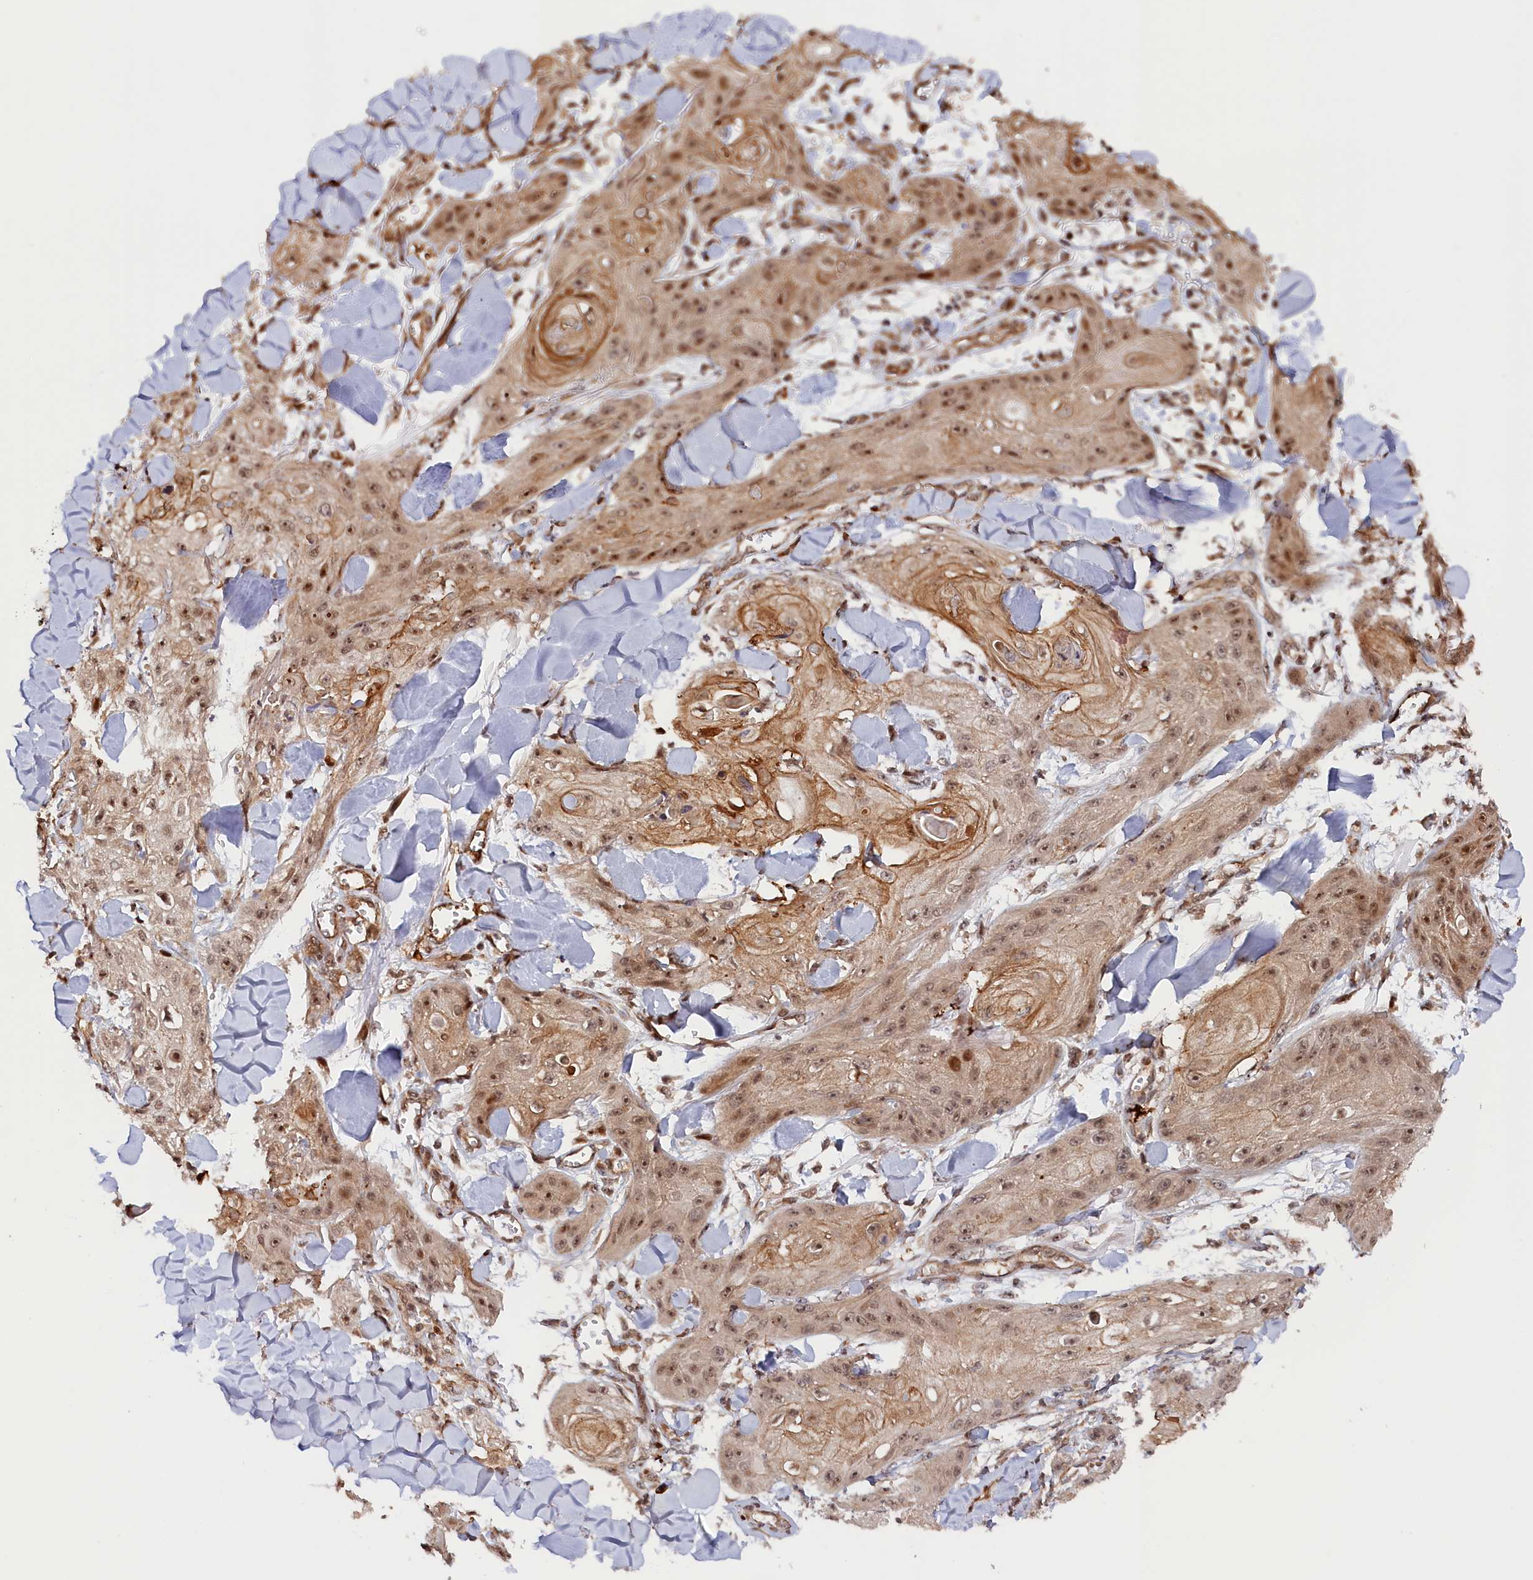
{"staining": {"intensity": "moderate", "quantity": ">75%", "location": "cytoplasmic/membranous,nuclear"}, "tissue": "skin cancer", "cell_type": "Tumor cells", "image_type": "cancer", "snomed": [{"axis": "morphology", "description": "Squamous cell carcinoma, NOS"}, {"axis": "topography", "description": "Skin"}], "caption": "Tumor cells display medium levels of moderate cytoplasmic/membranous and nuclear positivity in about >75% of cells in squamous cell carcinoma (skin).", "gene": "ANKRD24", "patient": {"sex": "male", "age": 74}}